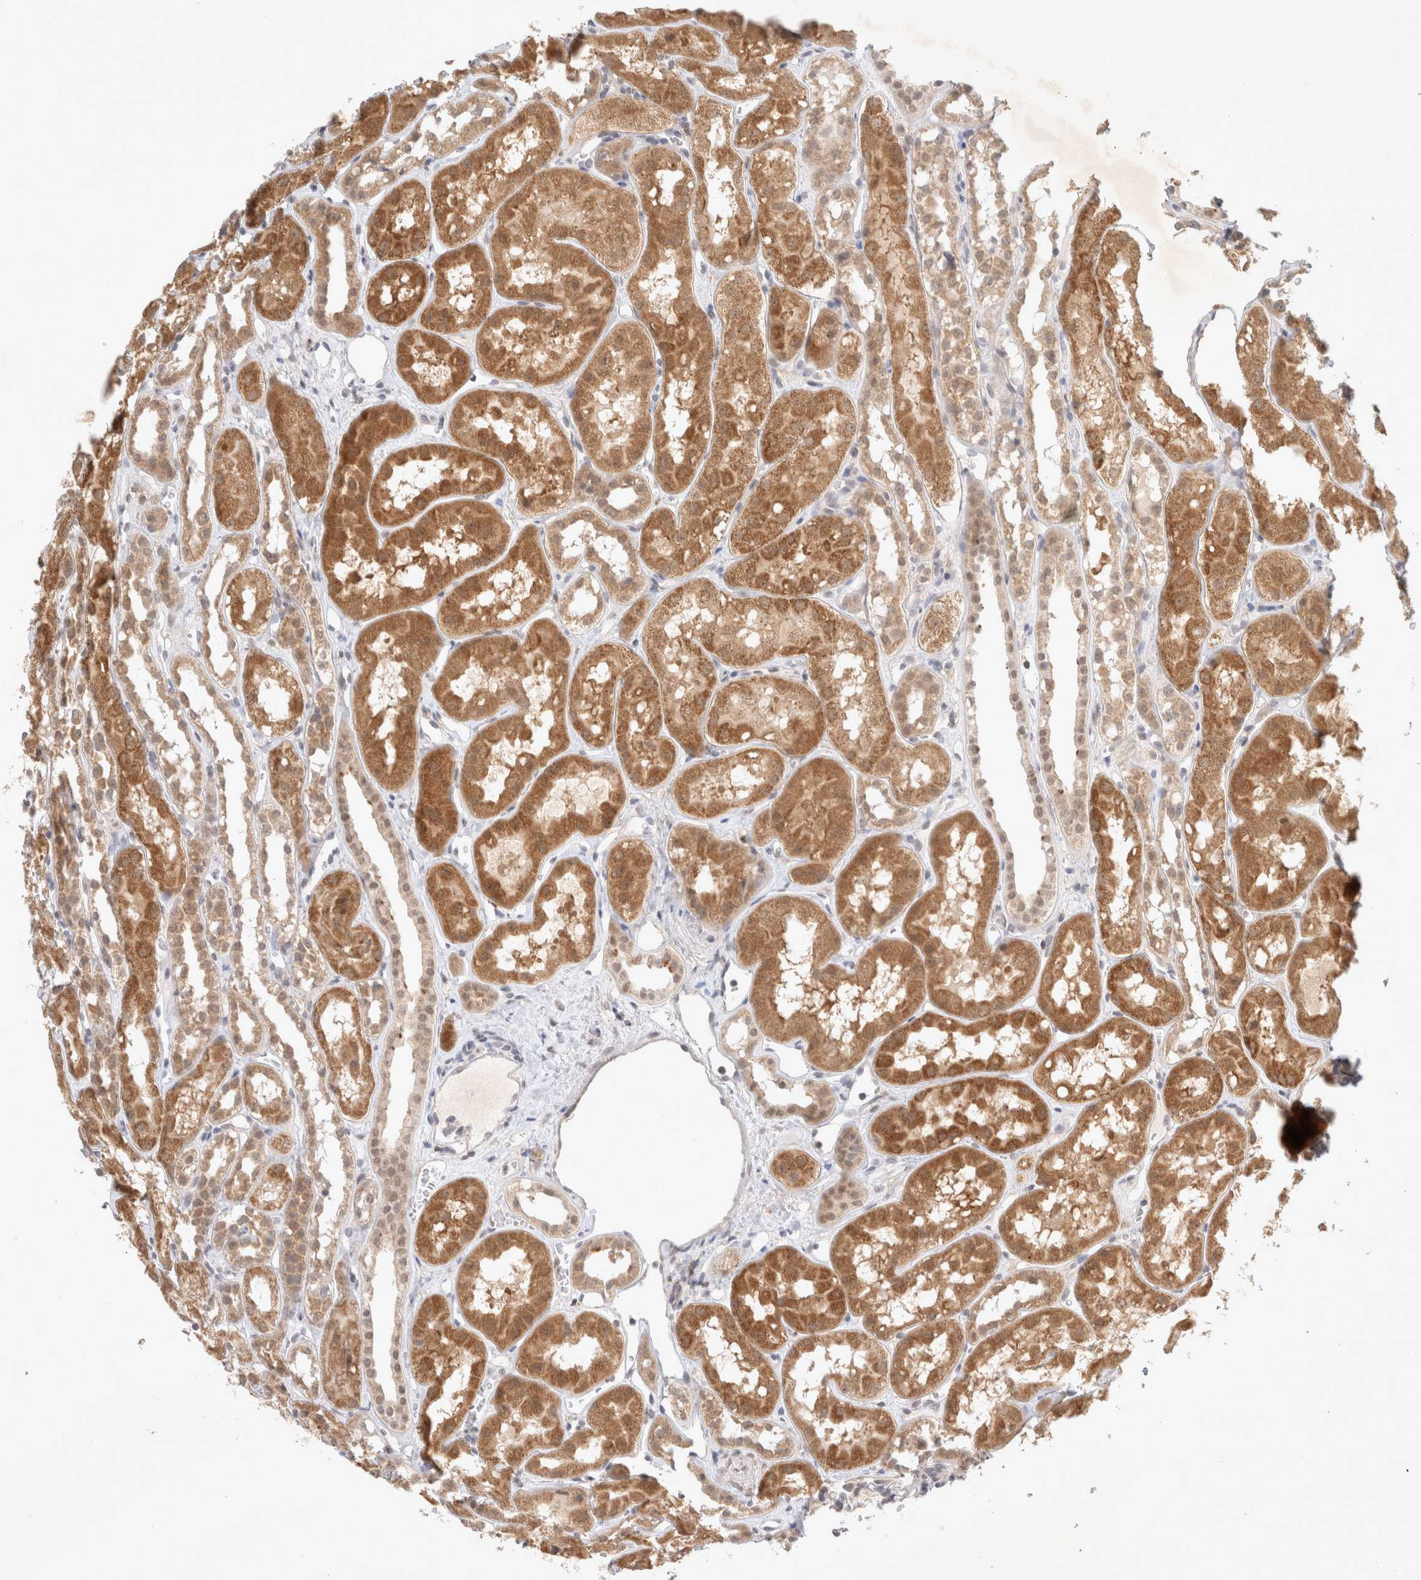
{"staining": {"intensity": "negative", "quantity": "none", "location": "none"}, "tissue": "kidney", "cell_type": "Cells in glomeruli", "image_type": "normal", "snomed": [{"axis": "morphology", "description": "Normal tissue, NOS"}, {"axis": "topography", "description": "Kidney"}], "caption": "Cells in glomeruli are negative for brown protein staining in benign kidney. The staining is performed using DAB brown chromogen with nuclei counter-stained in using hematoxylin.", "gene": "FBXO42", "patient": {"sex": "male", "age": 16}}